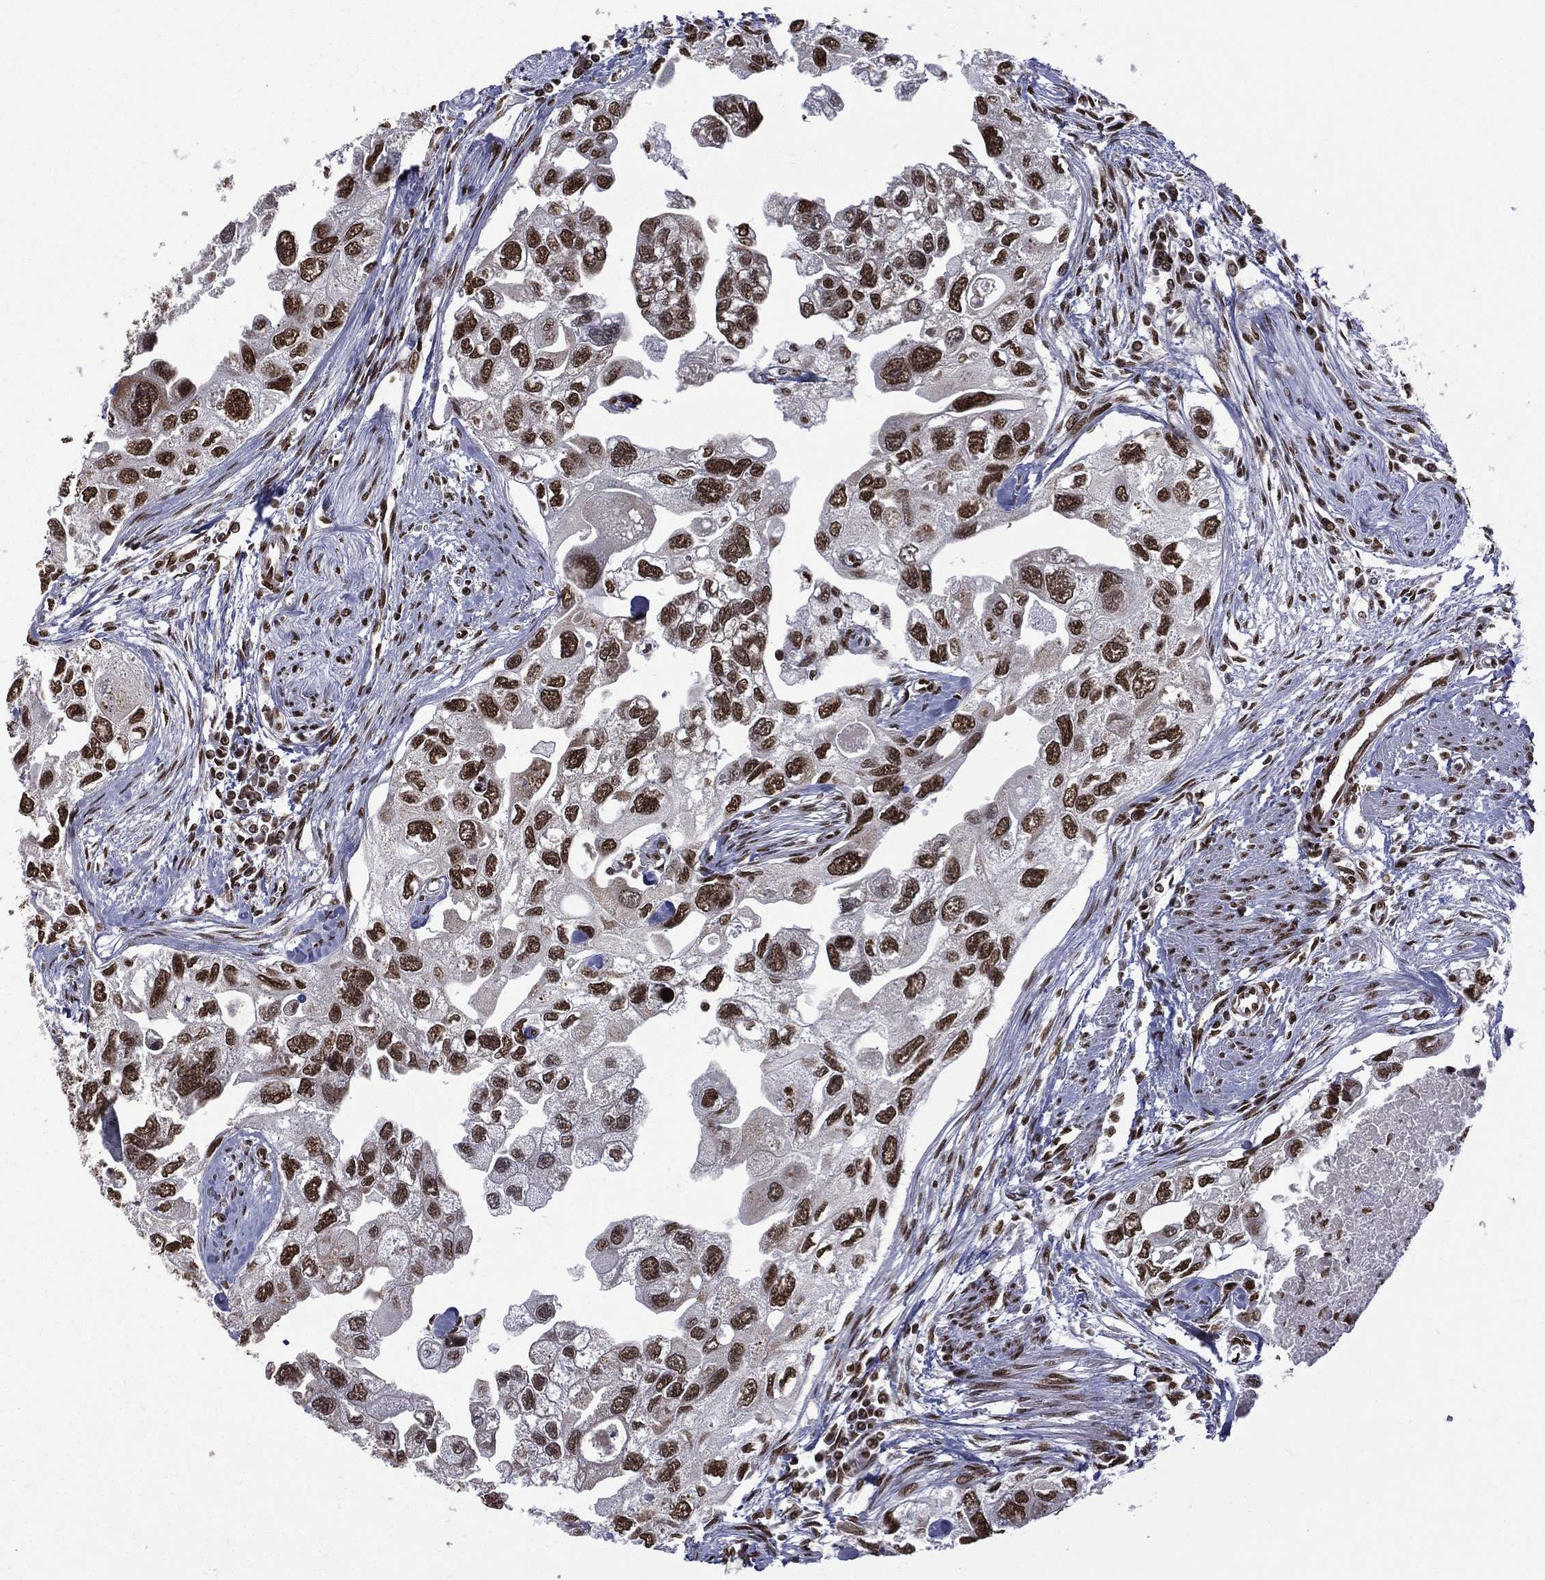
{"staining": {"intensity": "strong", "quantity": ">75%", "location": "nuclear"}, "tissue": "urothelial cancer", "cell_type": "Tumor cells", "image_type": "cancer", "snomed": [{"axis": "morphology", "description": "Urothelial carcinoma, High grade"}, {"axis": "topography", "description": "Urinary bladder"}], "caption": "Immunohistochemical staining of urothelial carcinoma (high-grade) demonstrates strong nuclear protein staining in approximately >75% of tumor cells.", "gene": "C5orf24", "patient": {"sex": "male", "age": 59}}